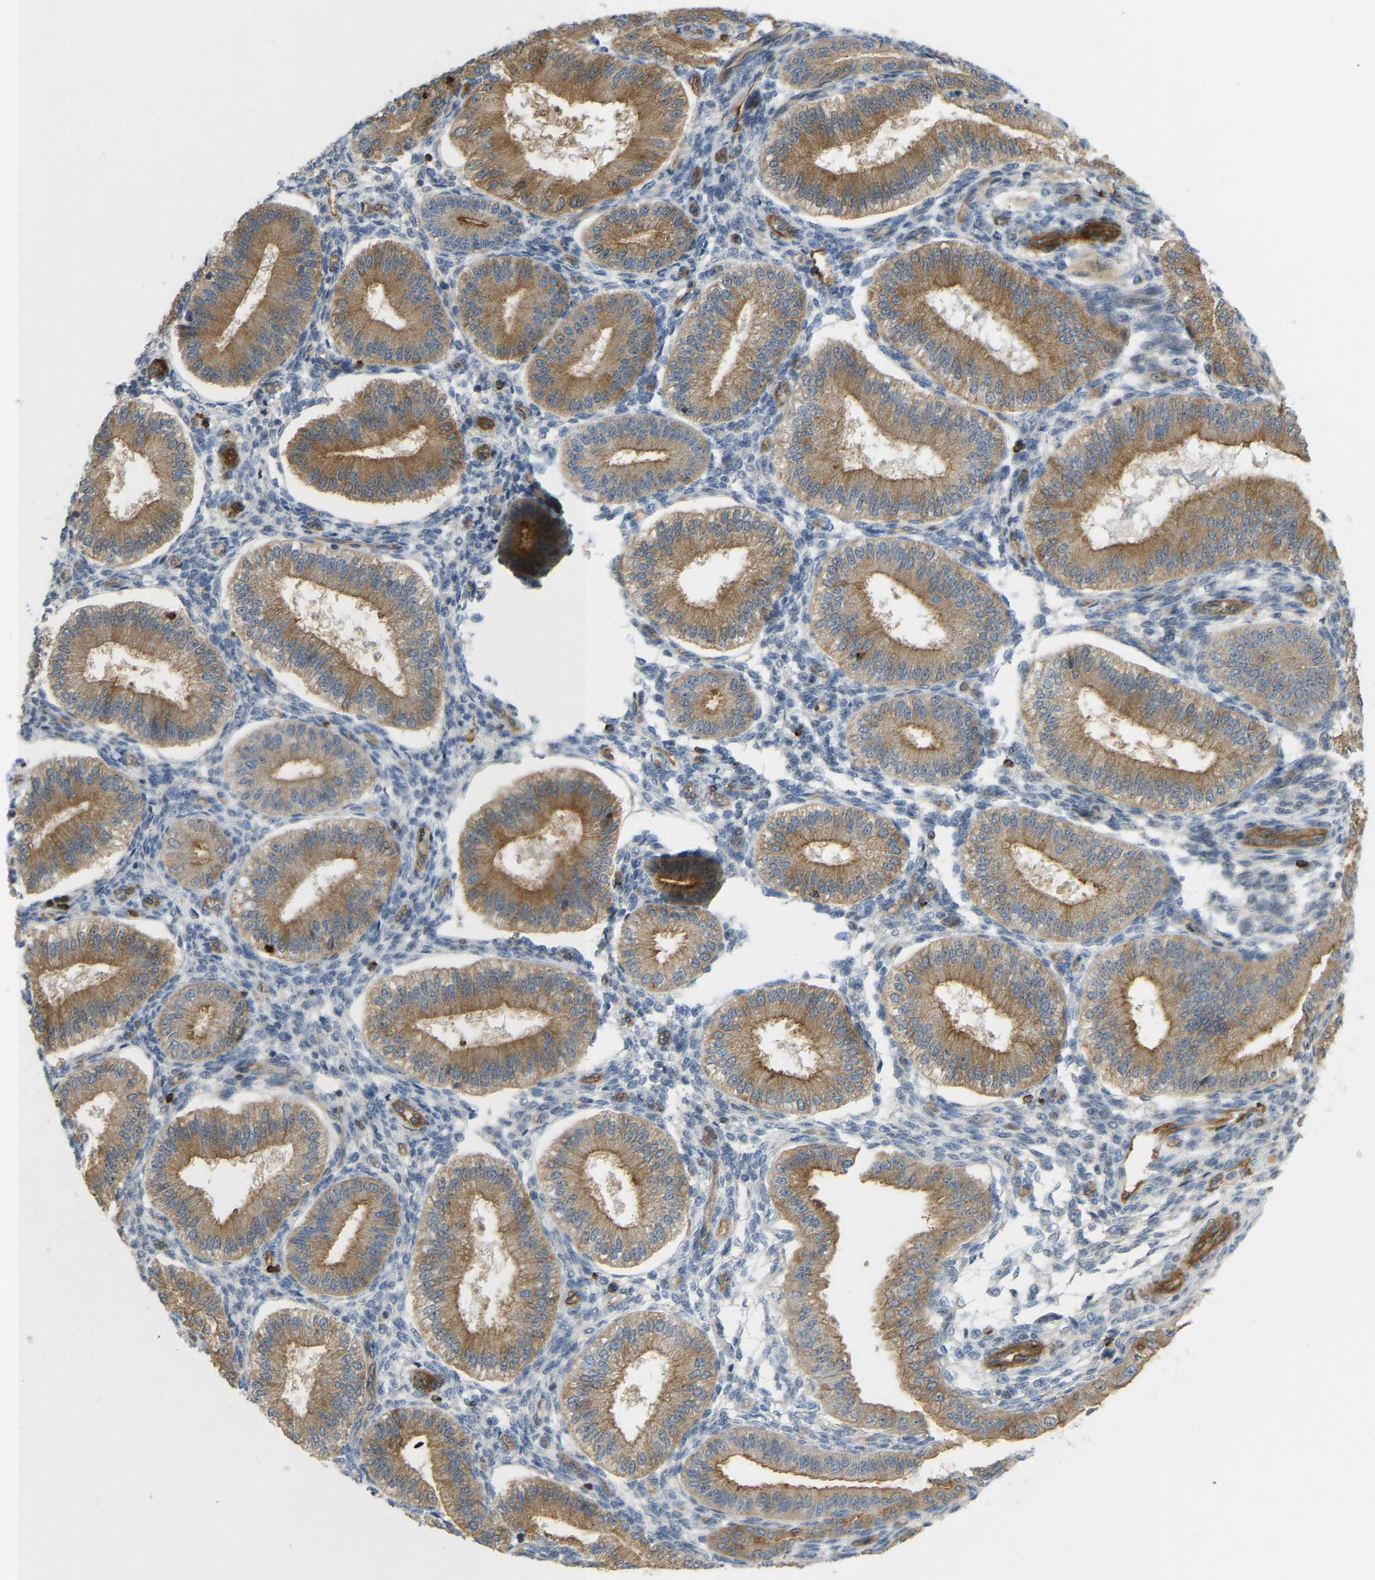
{"staining": {"intensity": "negative", "quantity": "none", "location": "none"}, "tissue": "endometrium", "cell_type": "Cells in endometrial stroma", "image_type": "normal", "snomed": [{"axis": "morphology", "description": "Normal tissue, NOS"}, {"axis": "topography", "description": "Endometrium"}], "caption": "This is a micrograph of immunohistochemistry staining of unremarkable endometrium, which shows no expression in cells in endometrial stroma.", "gene": "KIAA1671", "patient": {"sex": "female", "age": 39}}